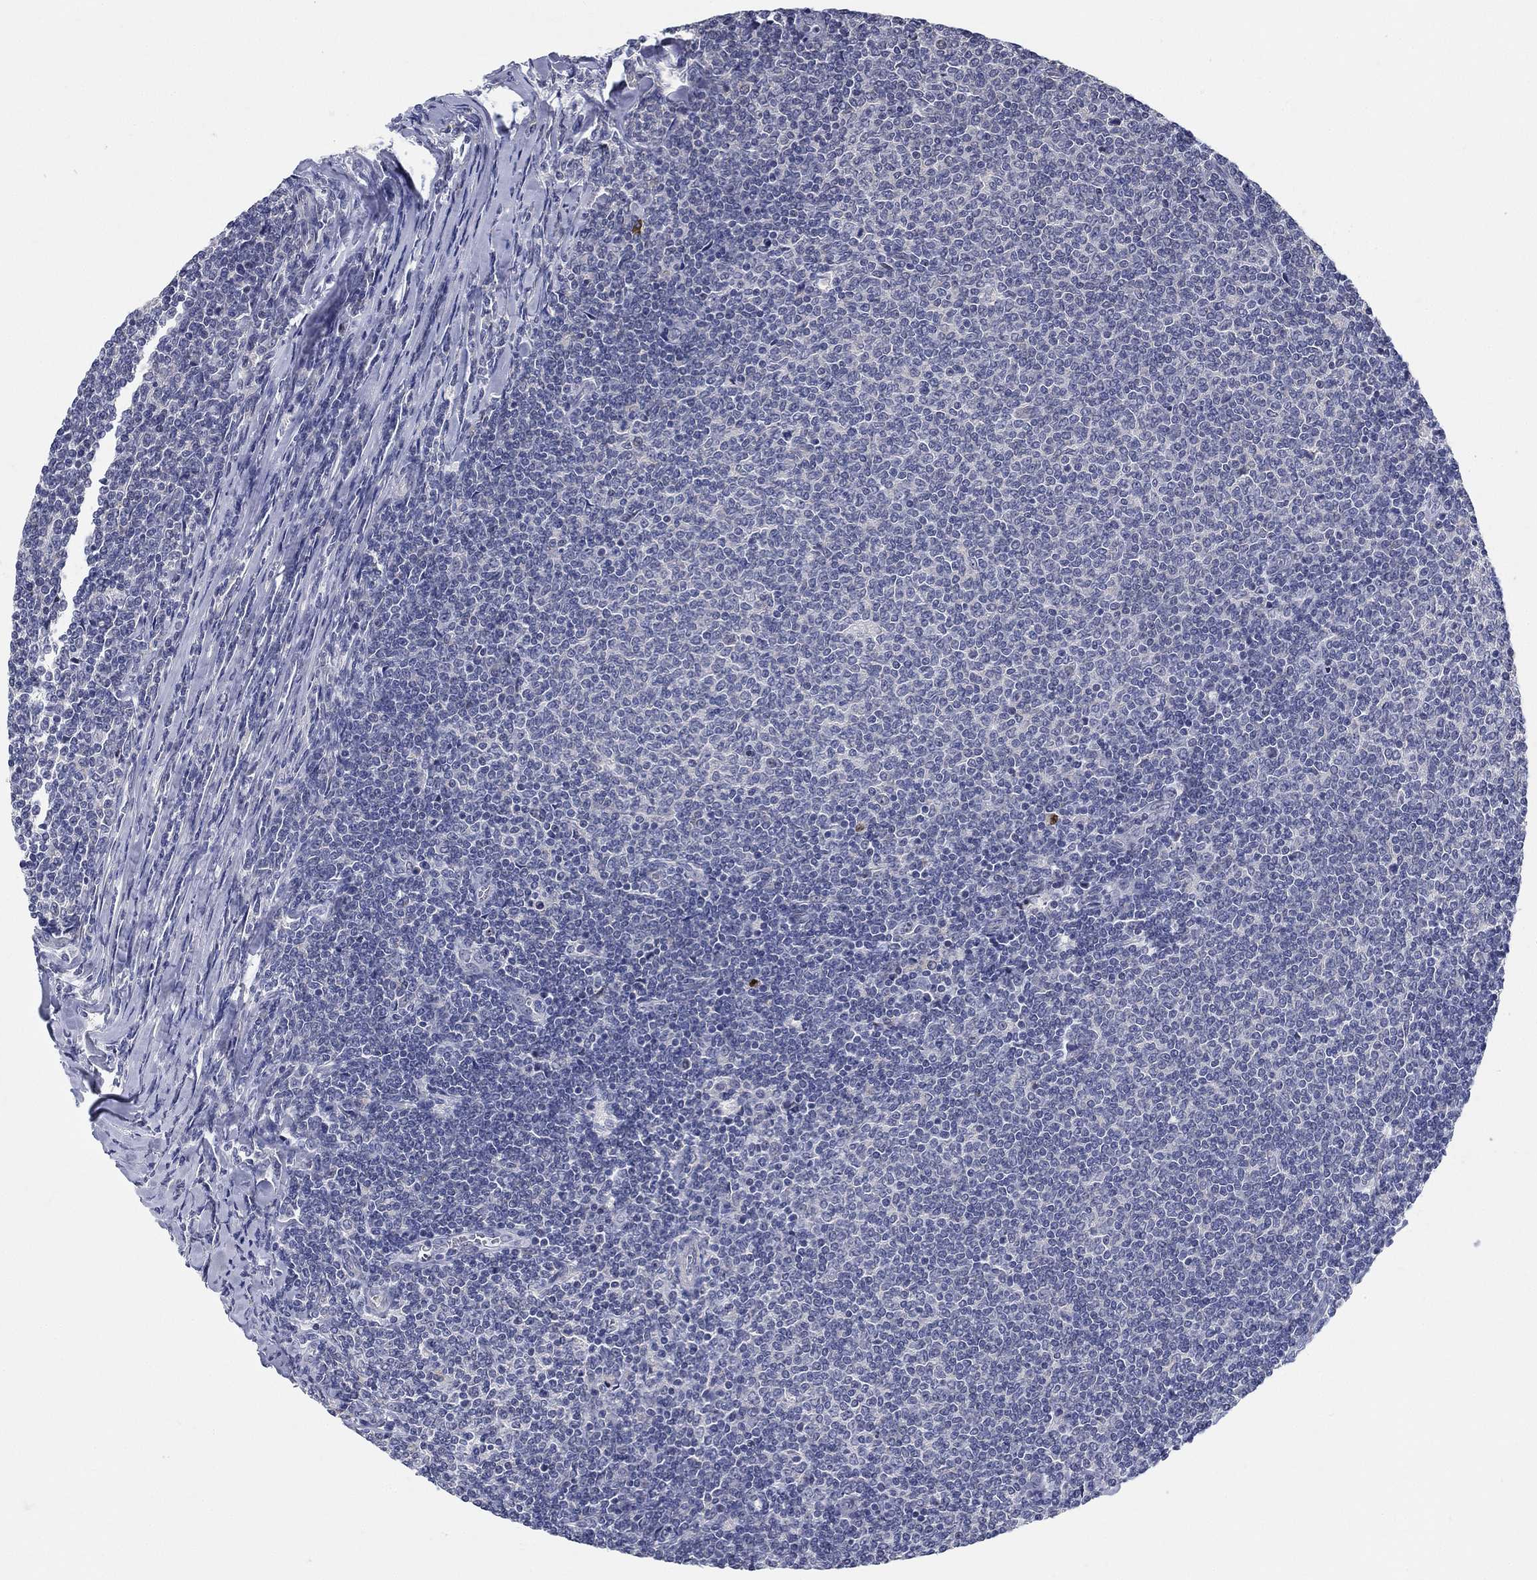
{"staining": {"intensity": "negative", "quantity": "none", "location": "none"}, "tissue": "lymphoma", "cell_type": "Tumor cells", "image_type": "cancer", "snomed": [{"axis": "morphology", "description": "Malignant lymphoma, non-Hodgkin's type, Low grade"}, {"axis": "topography", "description": "Lymph node"}], "caption": "IHC photomicrograph of human lymphoma stained for a protein (brown), which shows no expression in tumor cells.", "gene": "SMIM18", "patient": {"sex": "male", "age": 52}}